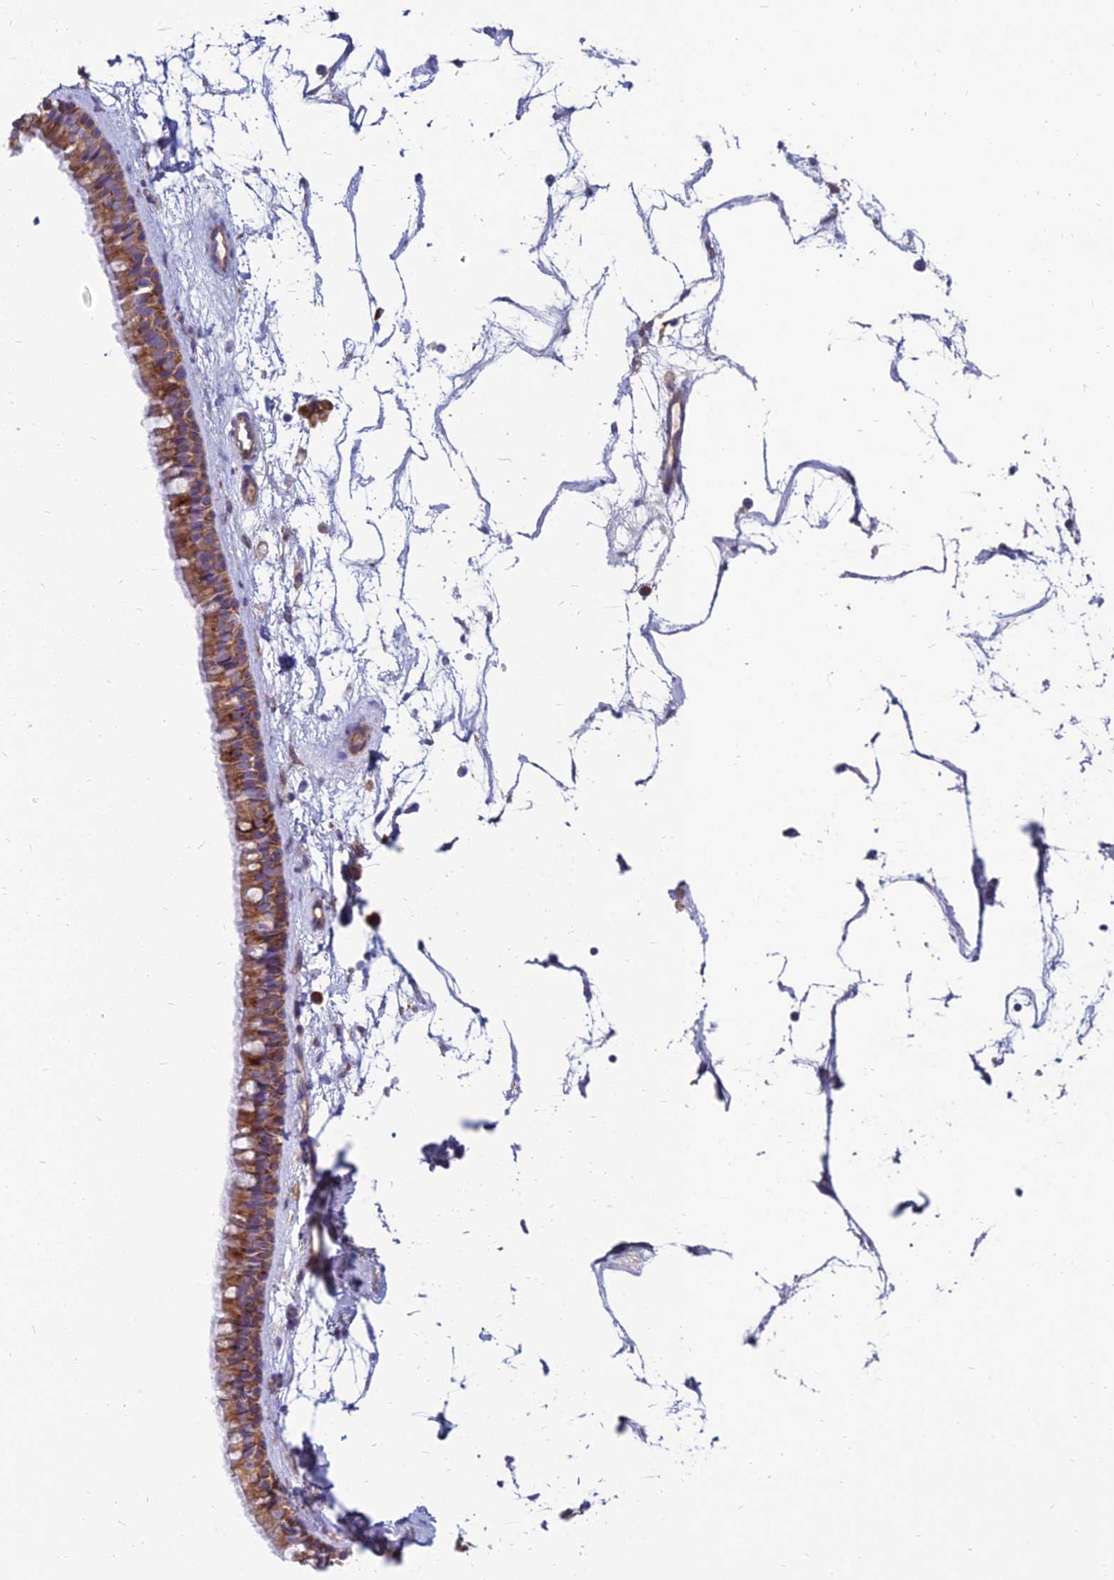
{"staining": {"intensity": "moderate", "quantity": ">75%", "location": "cytoplasmic/membranous"}, "tissue": "nasopharynx", "cell_type": "Respiratory epithelial cells", "image_type": "normal", "snomed": [{"axis": "morphology", "description": "Normal tissue, NOS"}, {"axis": "topography", "description": "Nasopharynx"}], "caption": "This is a photomicrograph of IHC staining of unremarkable nasopharynx, which shows moderate positivity in the cytoplasmic/membranous of respiratory epithelial cells.", "gene": "TXLNA", "patient": {"sex": "male", "age": 64}}